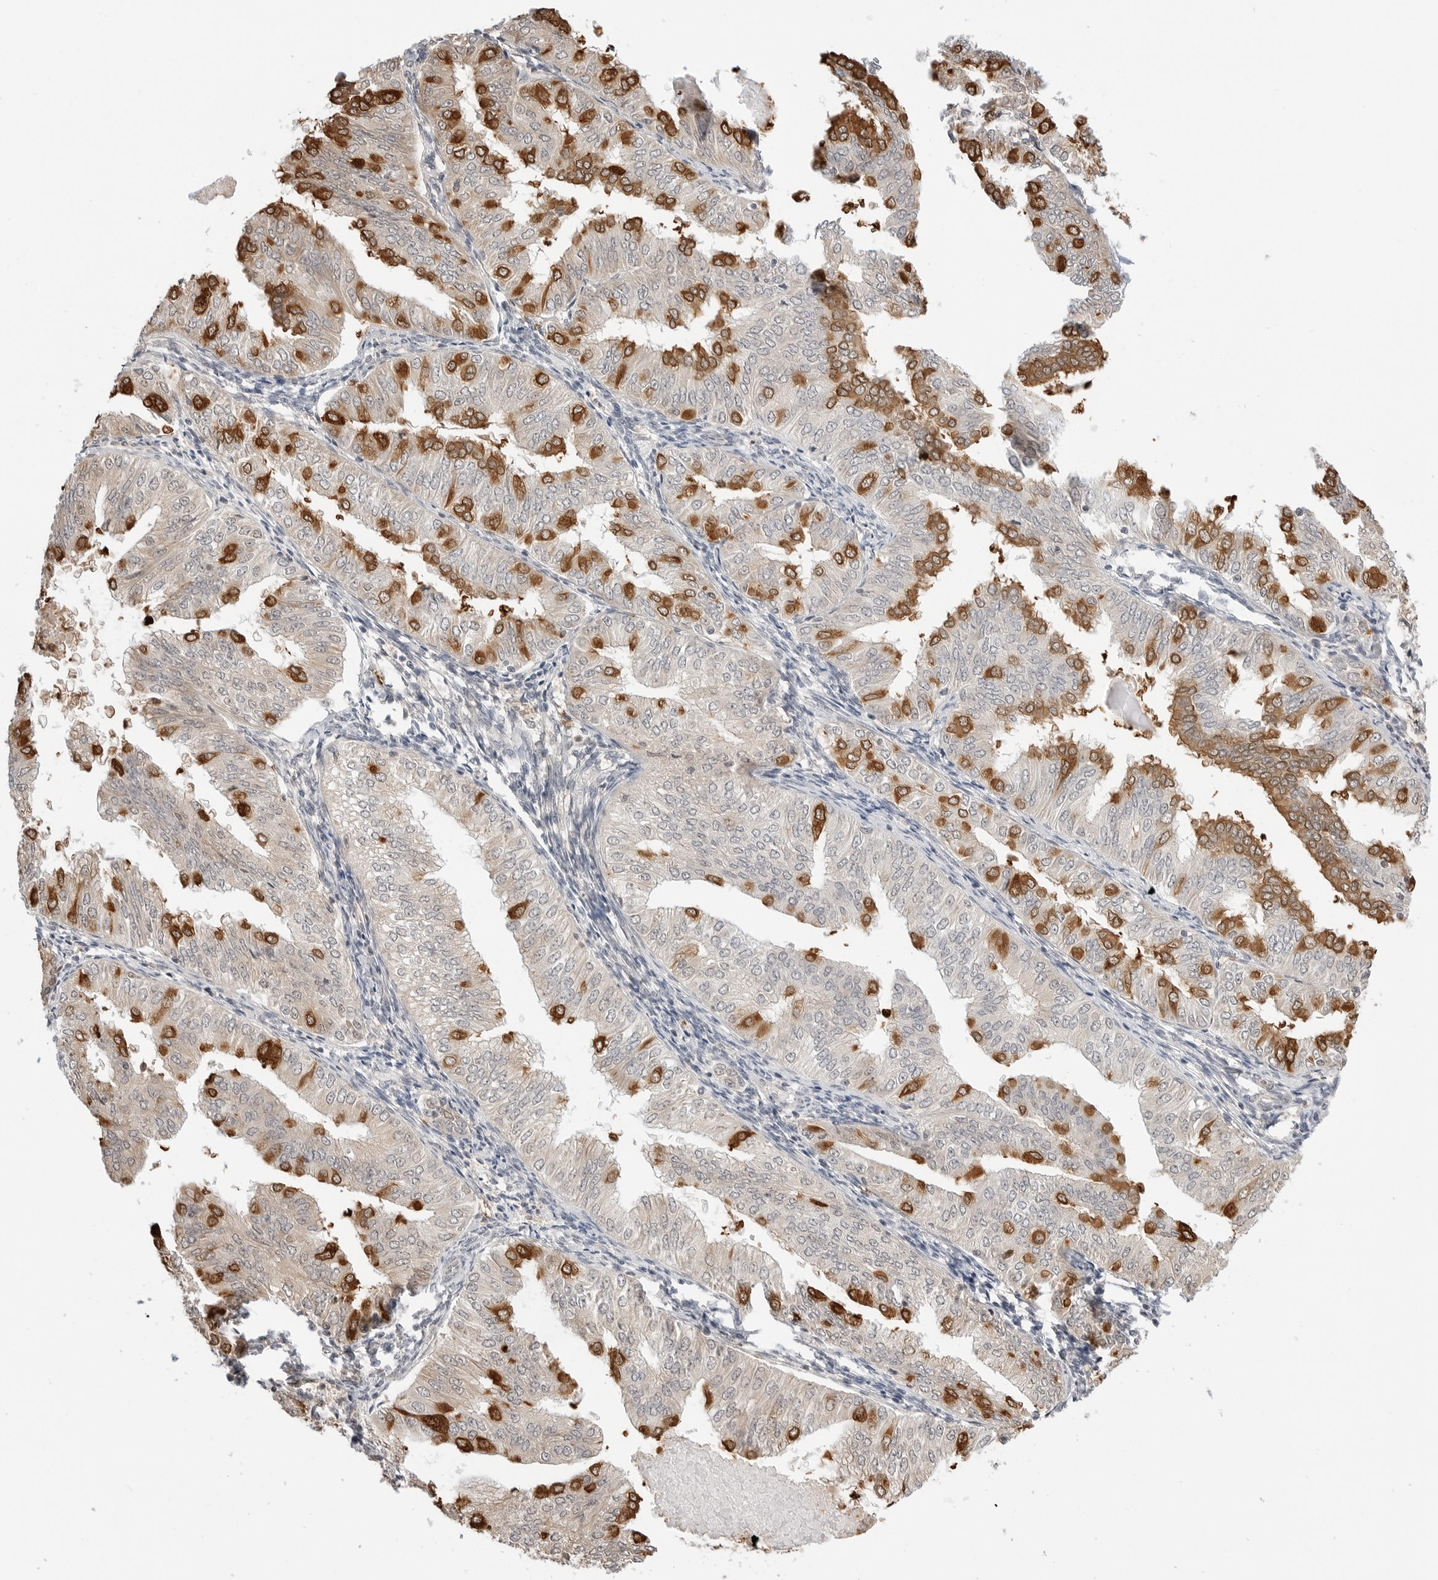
{"staining": {"intensity": "strong", "quantity": "25%-75%", "location": "cytoplasmic/membranous"}, "tissue": "endometrial cancer", "cell_type": "Tumor cells", "image_type": "cancer", "snomed": [{"axis": "morphology", "description": "Normal tissue, NOS"}, {"axis": "morphology", "description": "Adenocarcinoma, NOS"}, {"axis": "topography", "description": "Endometrium"}], "caption": "Endometrial cancer (adenocarcinoma) stained with a protein marker exhibits strong staining in tumor cells.", "gene": "NUDC", "patient": {"sex": "female", "age": 53}}